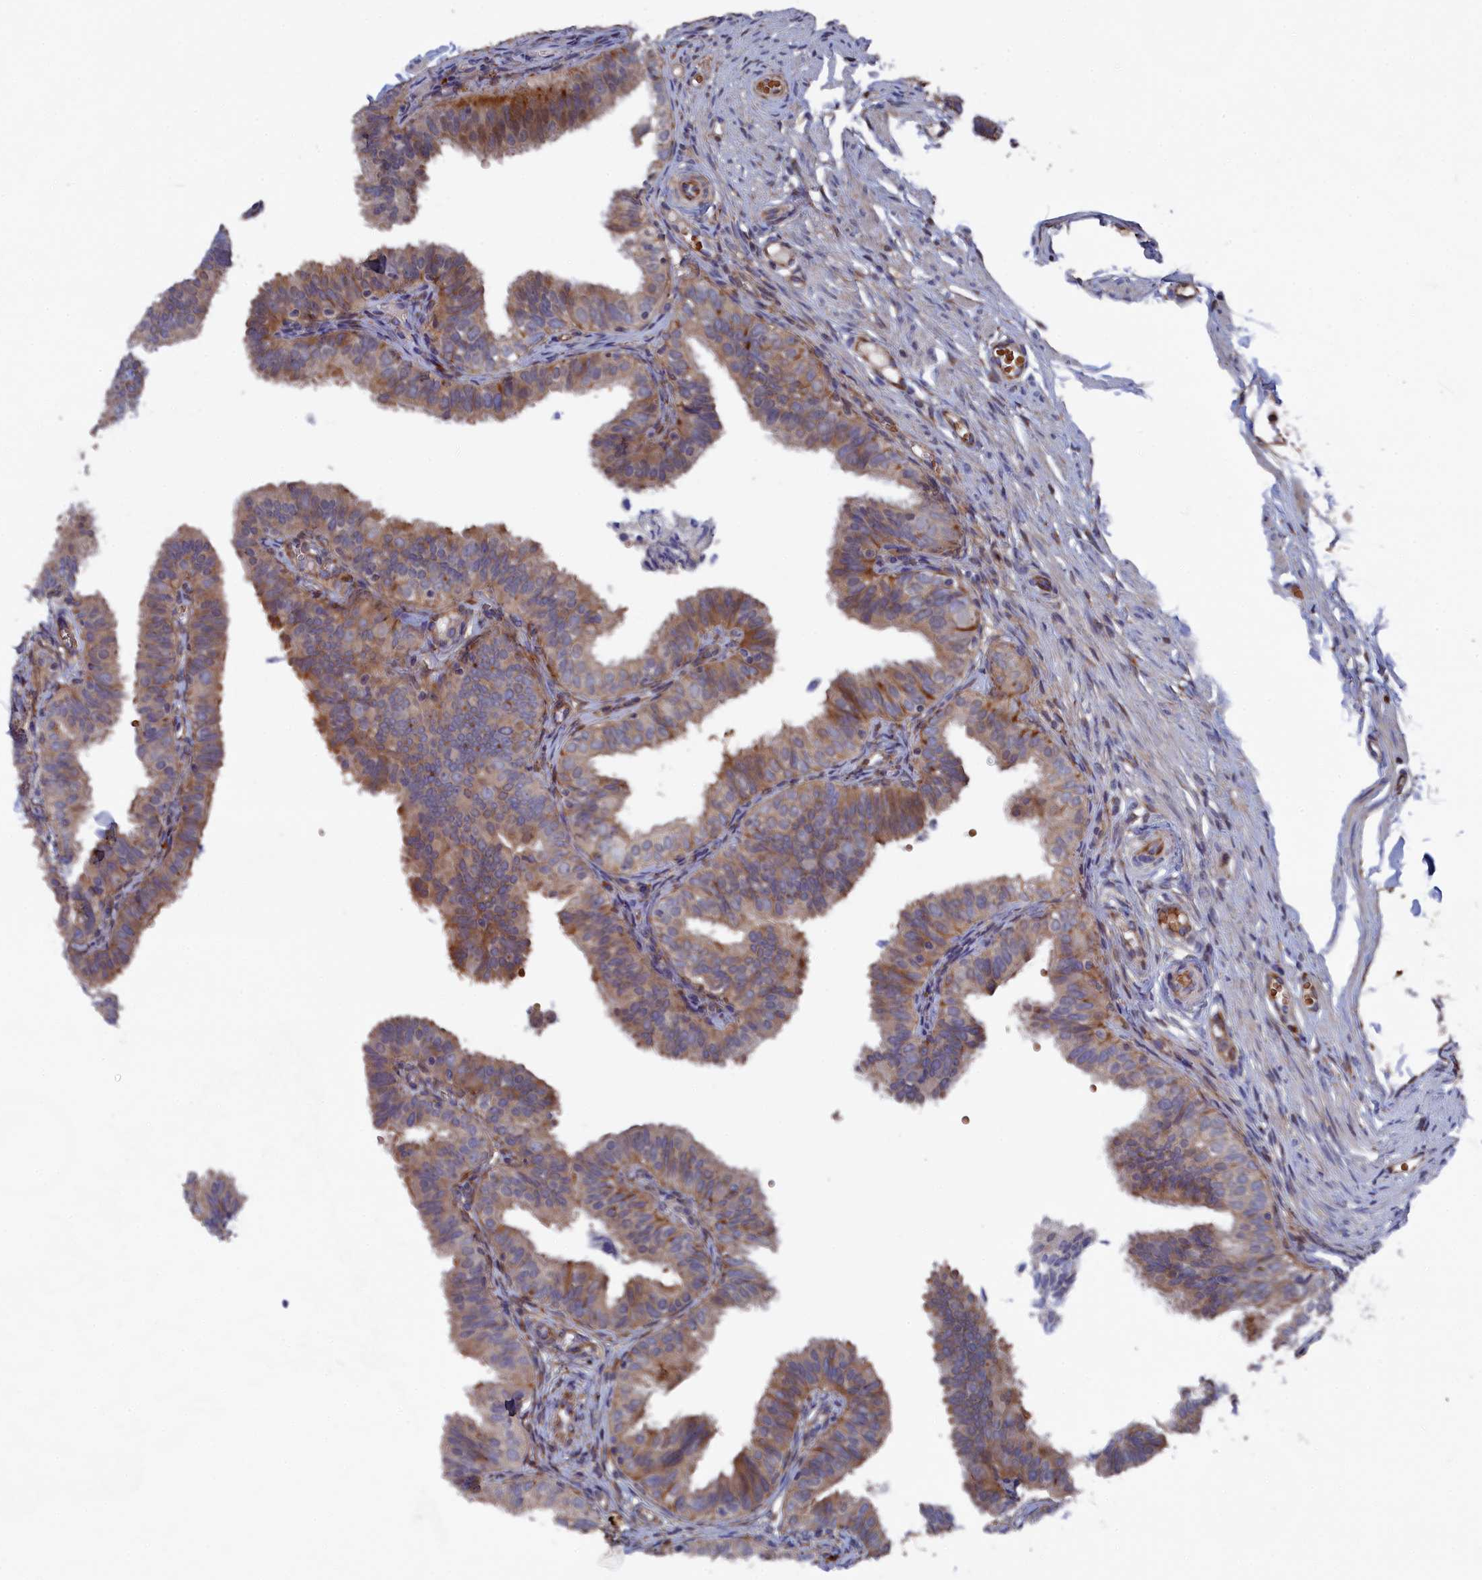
{"staining": {"intensity": "moderate", "quantity": ">75%", "location": "cytoplasmic/membranous"}, "tissue": "fallopian tube", "cell_type": "Glandular cells", "image_type": "normal", "snomed": [{"axis": "morphology", "description": "Normal tissue, NOS"}, {"axis": "topography", "description": "Fallopian tube"}], "caption": "Glandular cells display medium levels of moderate cytoplasmic/membranous expression in about >75% of cells in normal human fallopian tube. (brown staining indicates protein expression, while blue staining denotes nuclei).", "gene": "SMG9", "patient": {"sex": "female", "age": 35}}